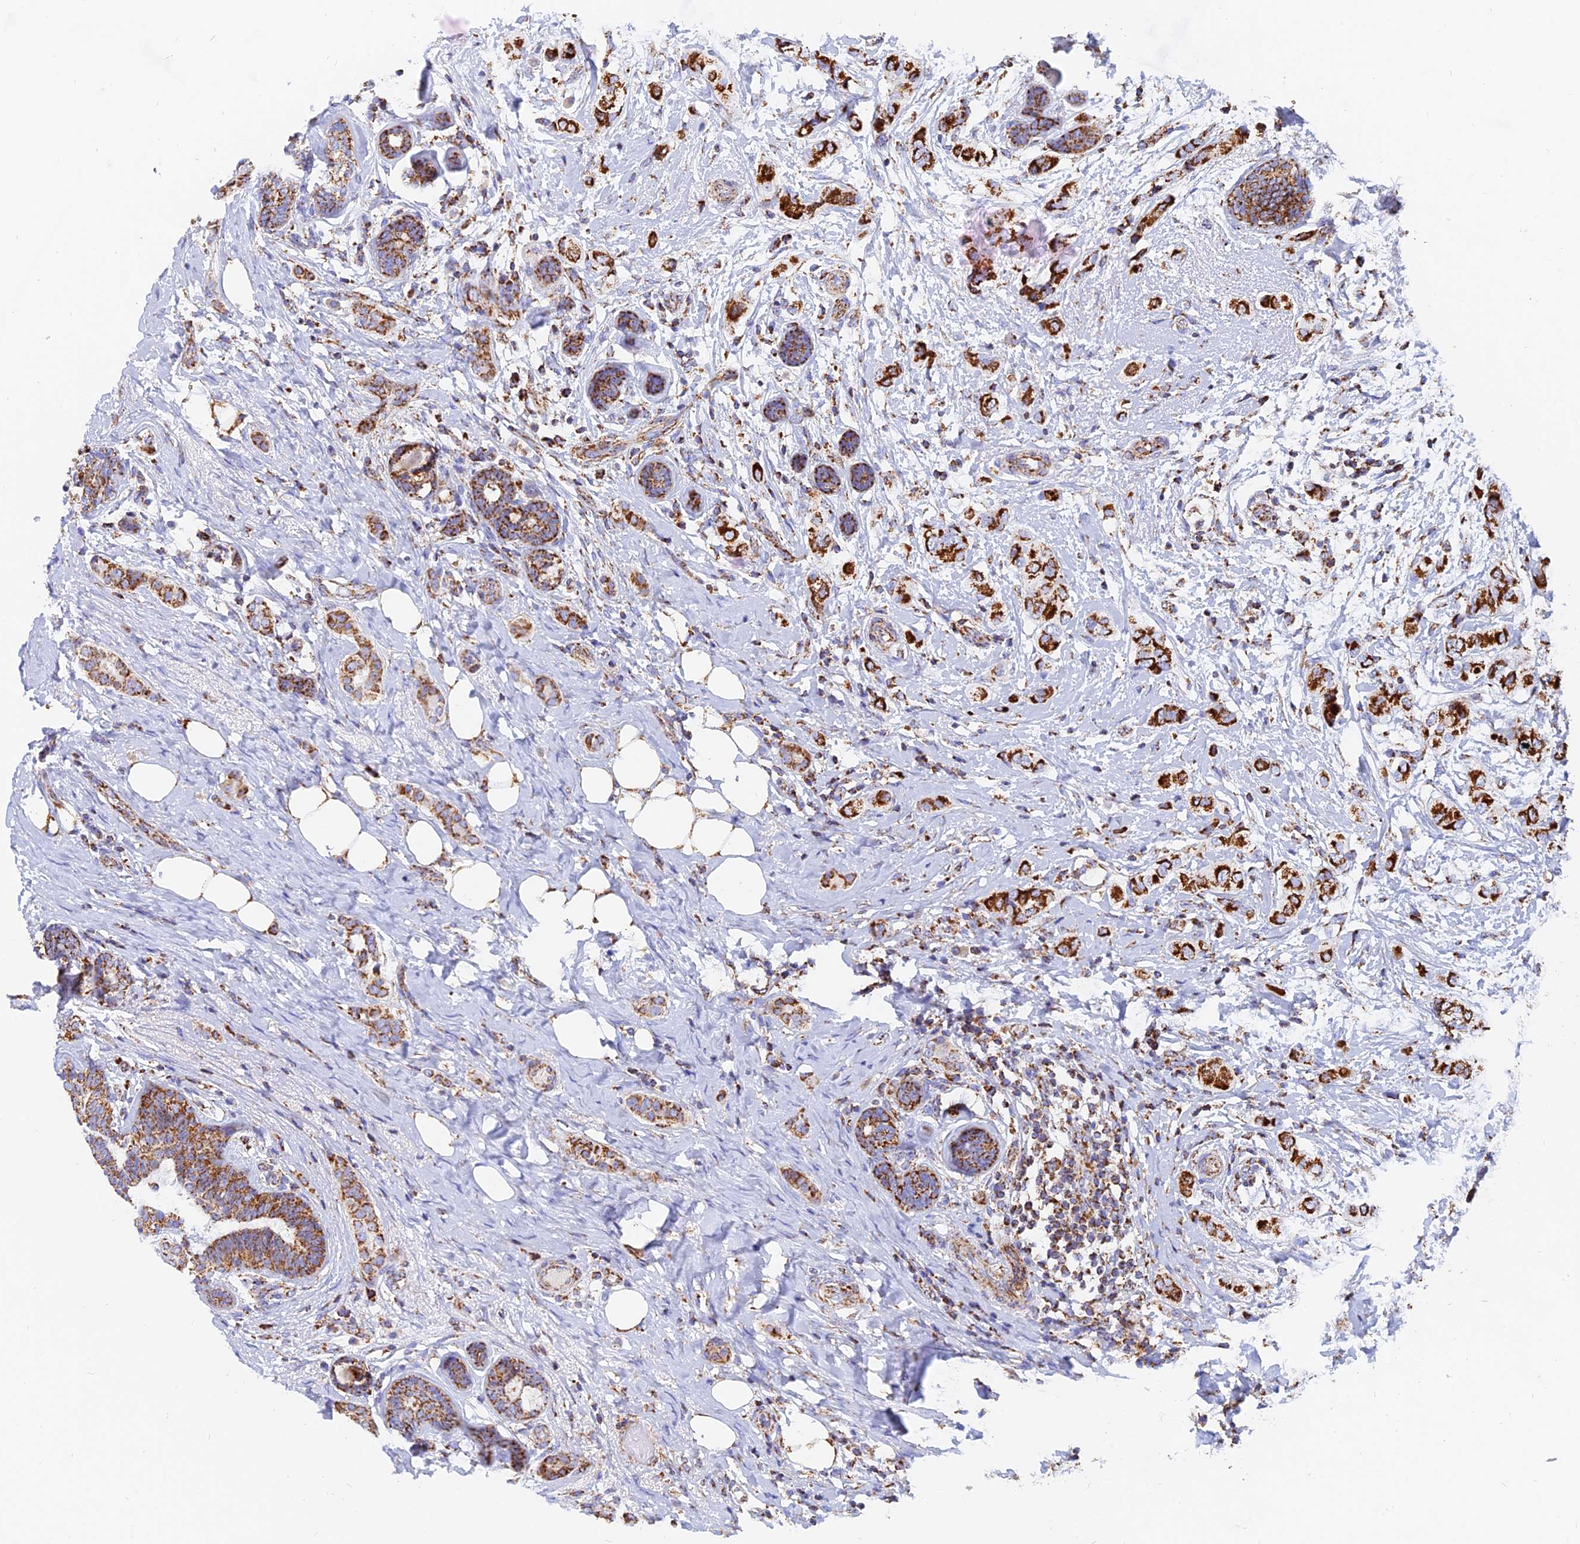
{"staining": {"intensity": "strong", "quantity": ">75%", "location": "cytoplasmic/membranous"}, "tissue": "breast cancer", "cell_type": "Tumor cells", "image_type": "cancer", "snomed": [{"axis": "morphology", "description": "Lobular carcinoma"}, {"axis": "topography", "description": "Breast"}], "caption": "Immunohistochemical staining of breast cancer (lobular carcinoma) reveals high levels of strong cytoplasmic/membranous protein positivity in approximately >75% of tumor cells. The protein of interest is shown in brown color, while the nuclei are stained blue.", "gene": "NDUFB6", "patient": {"sex": "female", "age": 51}}